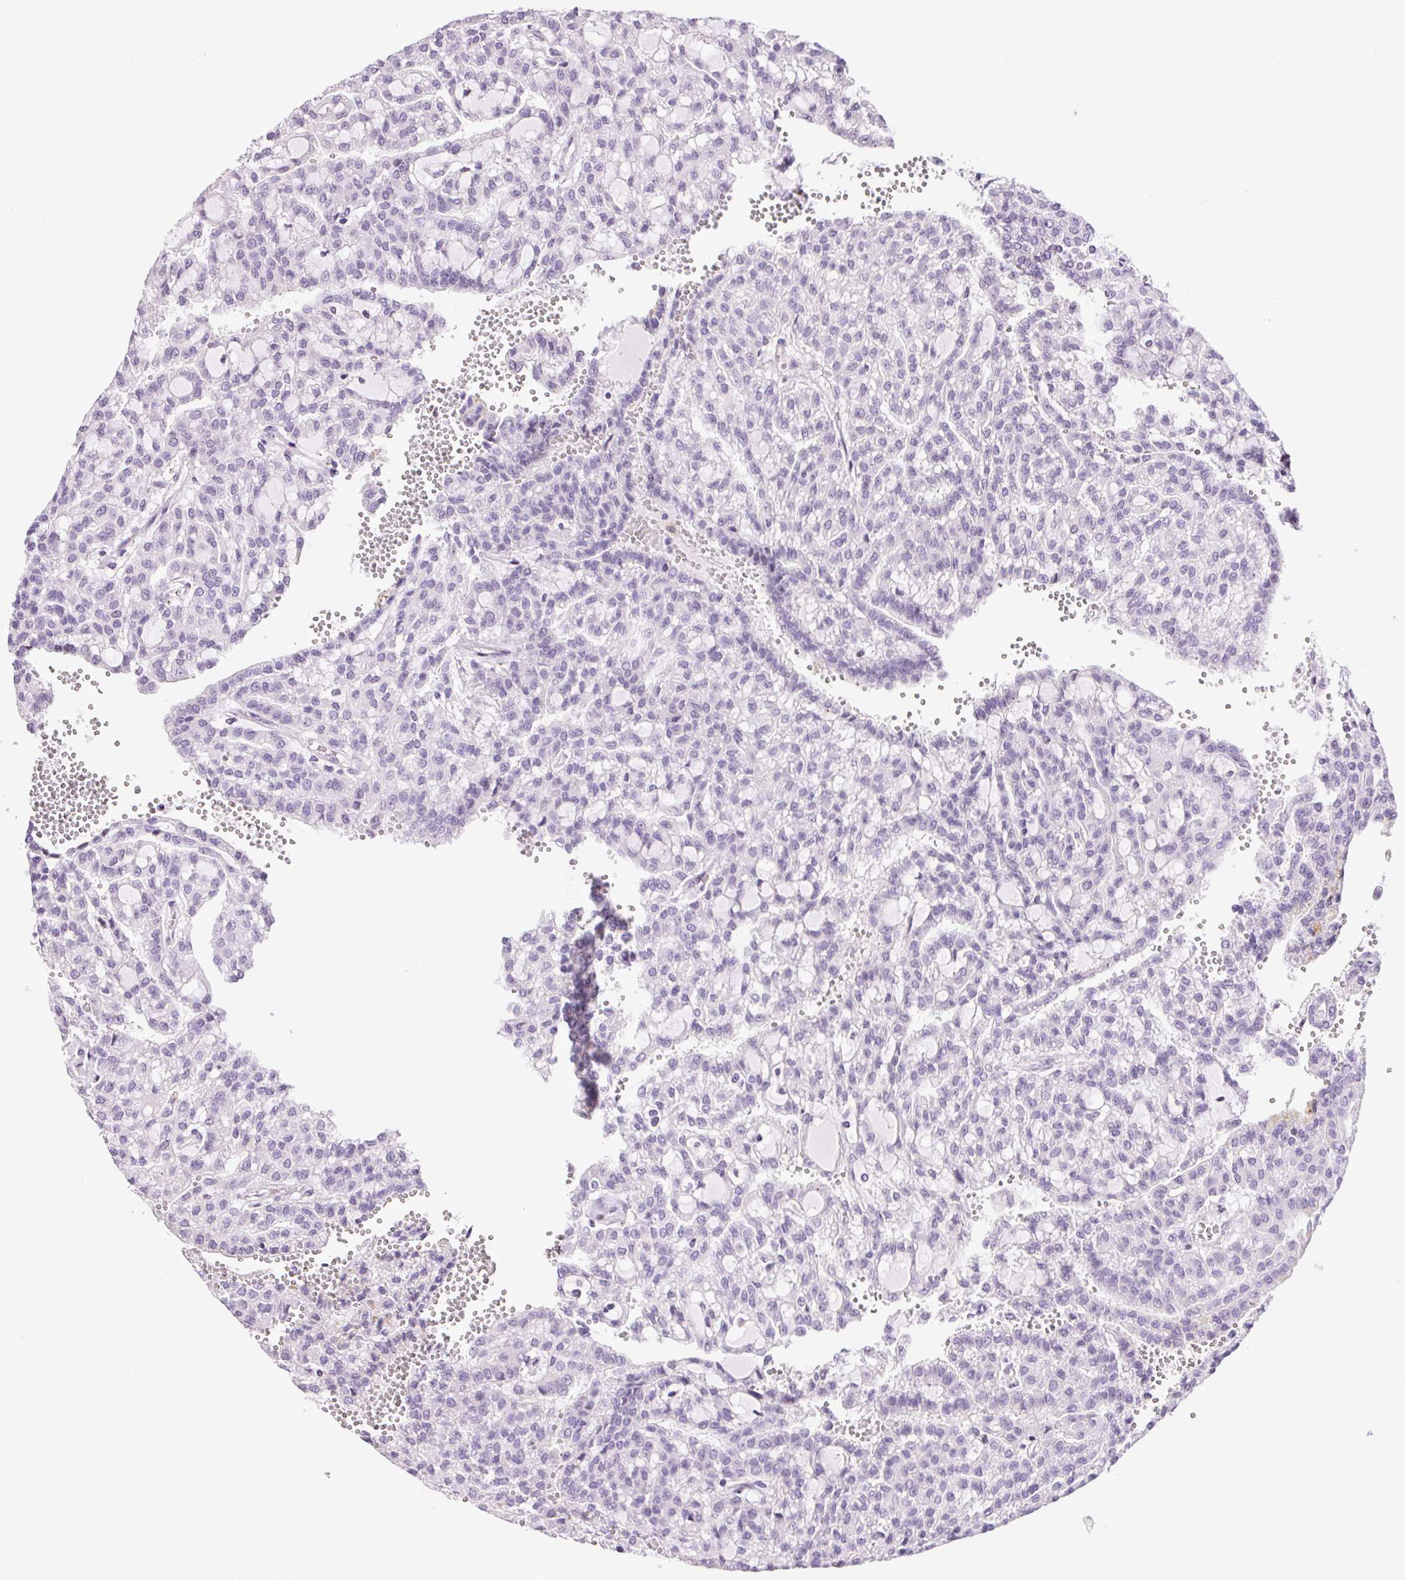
{"staining": {"intensity": "negative", "quantity": "none", "location": "none"}, "tissue": "renal cancer", "cell_type": "Tumor cells", "image_type": "cancer", "snomed": [{"axis": "morphology", "description": "Adenocarcinoma, NOS"}, {"axis": "topography", "description": "Kidney"}], "caption": "Immunohistochemistry histopathology image of human renal cancer stained for a protein (brown), which demonstrates no expression in tumor cells.", "gene": "TMEM88B", "patient": {"sex": "male", "age": 63}}